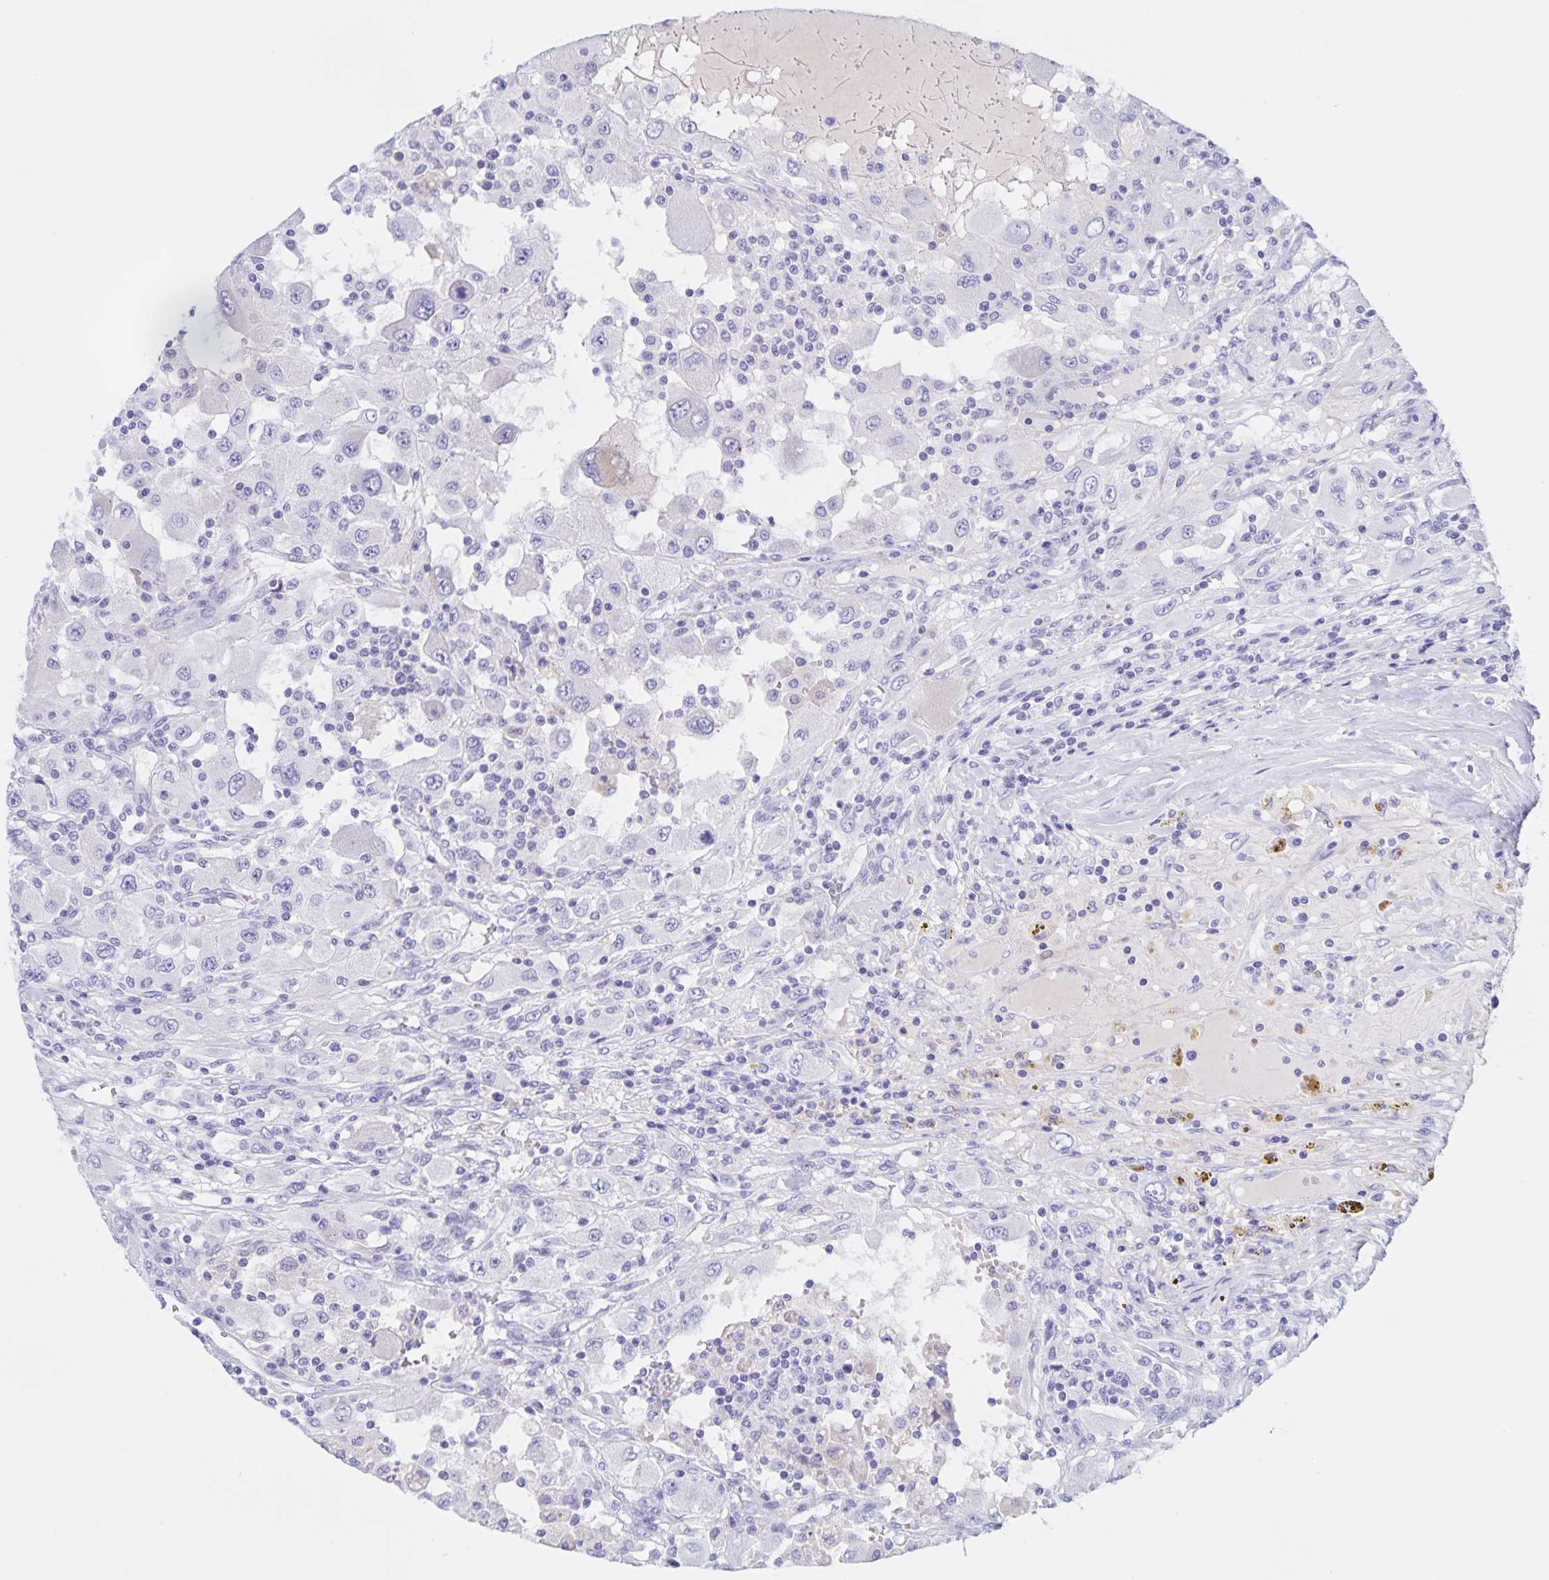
{"staining": {"intensity": "negative", "quantity": "none", "location": "none"}, "tissue": "renal cancer", "cell_type": "Tumor cells", "image_type": "cancer", "snomed": [{"axis": "morphology", "description": "Adenocarcinoma, NOS"}, {"axis": "topography", "description": "Kidney"}], "caption": "Human renal cancer (adenocarcinoma) stained for a protein using immunohistochemistry (IHC) demonstrates no expression in tumor cells.", "gene": "CATSPER4", "patient": {"sex": "female", "age": 67}}